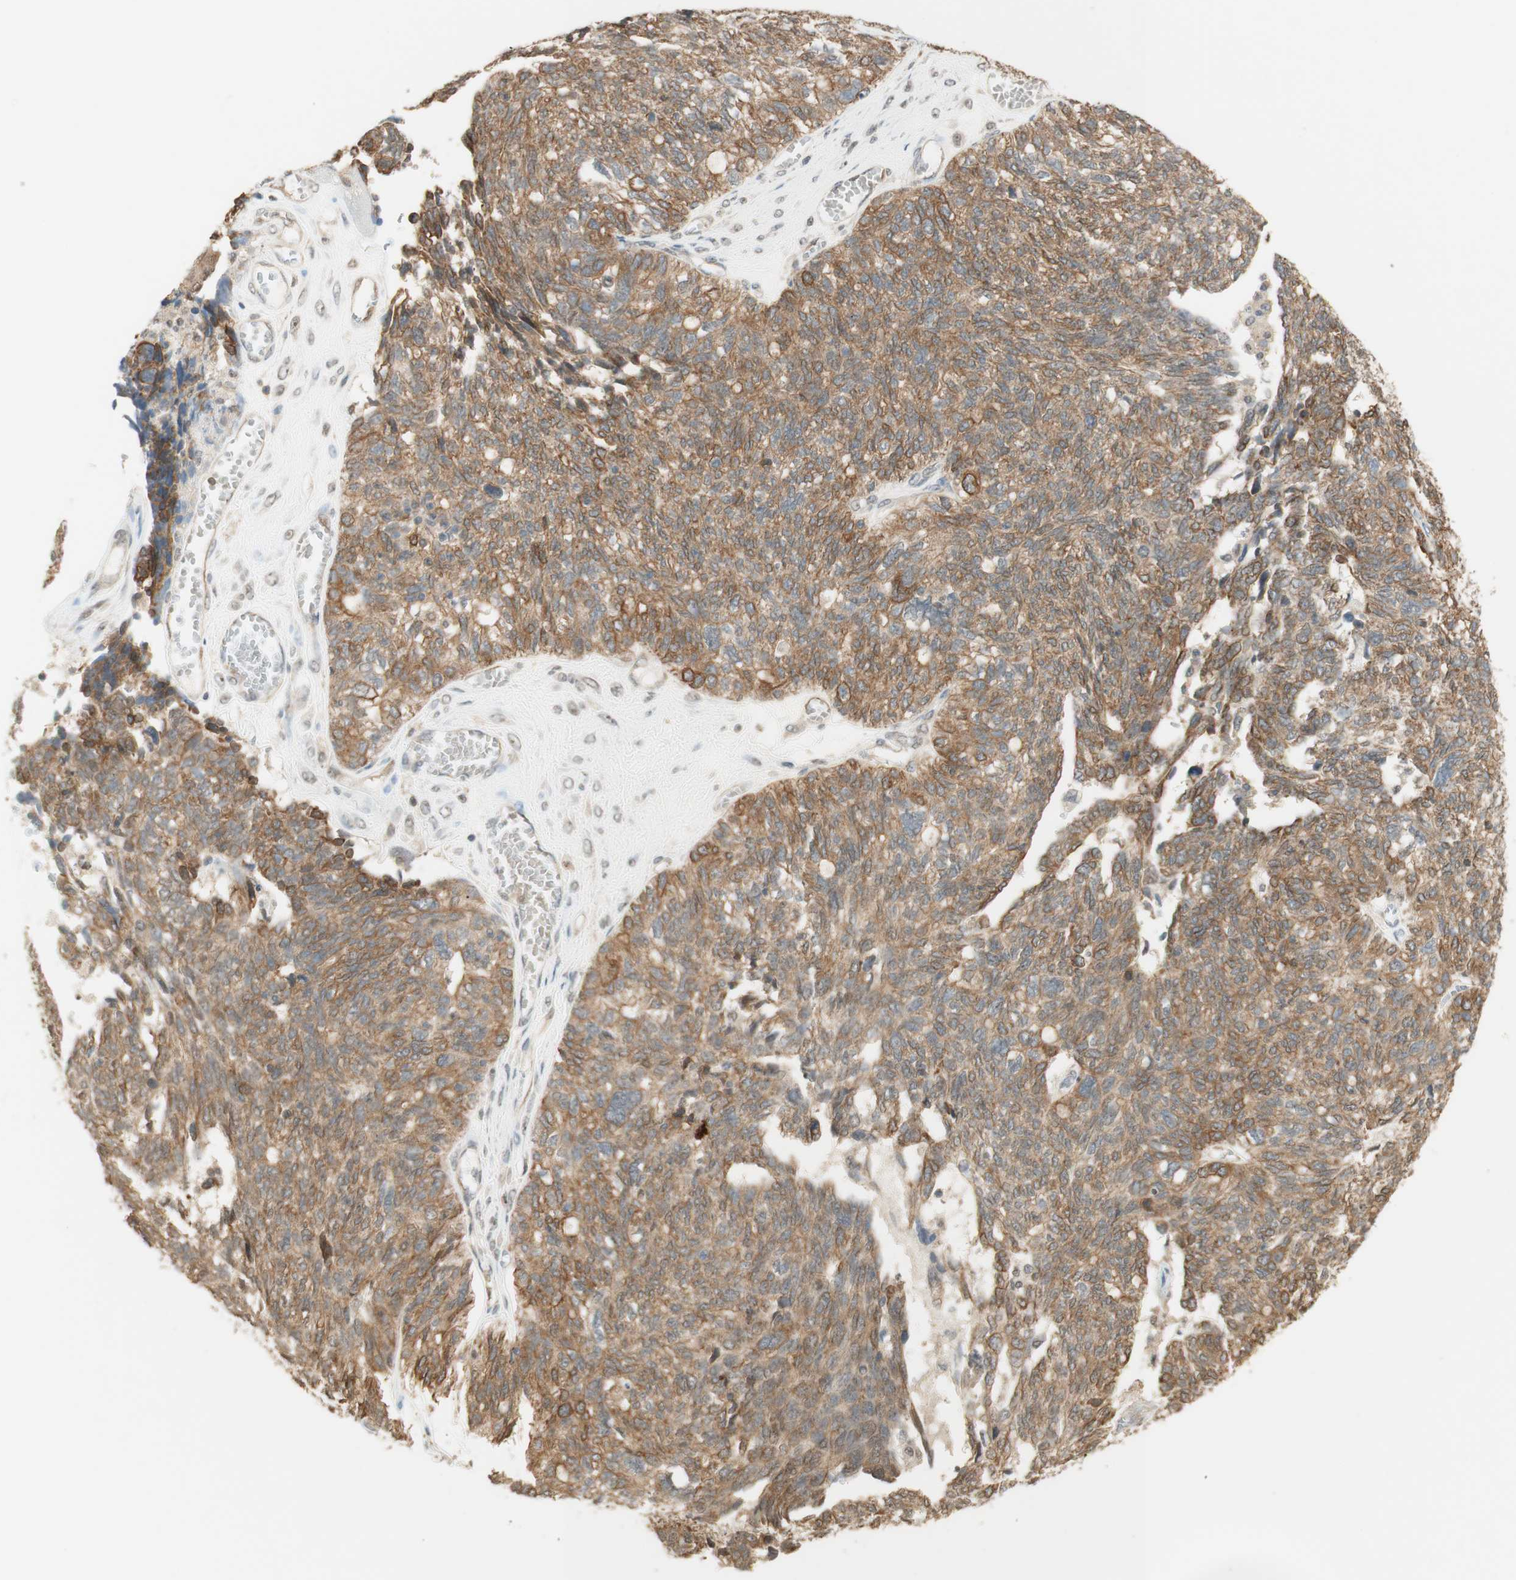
{"staining": {"intensity": "moderate", "quantity": ">75%", "location": "cytoplasmic/membranous"}, "tissue": "ovarian cancer", "cell_type": "Tumor cells", "image_type": "cancer", "snomed": [{"axis": "morphology", "description": "Cystadenocarcinoma, serous, NOS"}, {"axis": "topography", "description": "Ovary"}], "caption": "This is an image of immunohistochemistry staining of ovarian serous cystadenocarcinoma, which shows moderate expression in the cytoplasmic/membranous of tumor cells.", "gene": "SPINT2", "patient": {"sex": "female", "age": 79}}